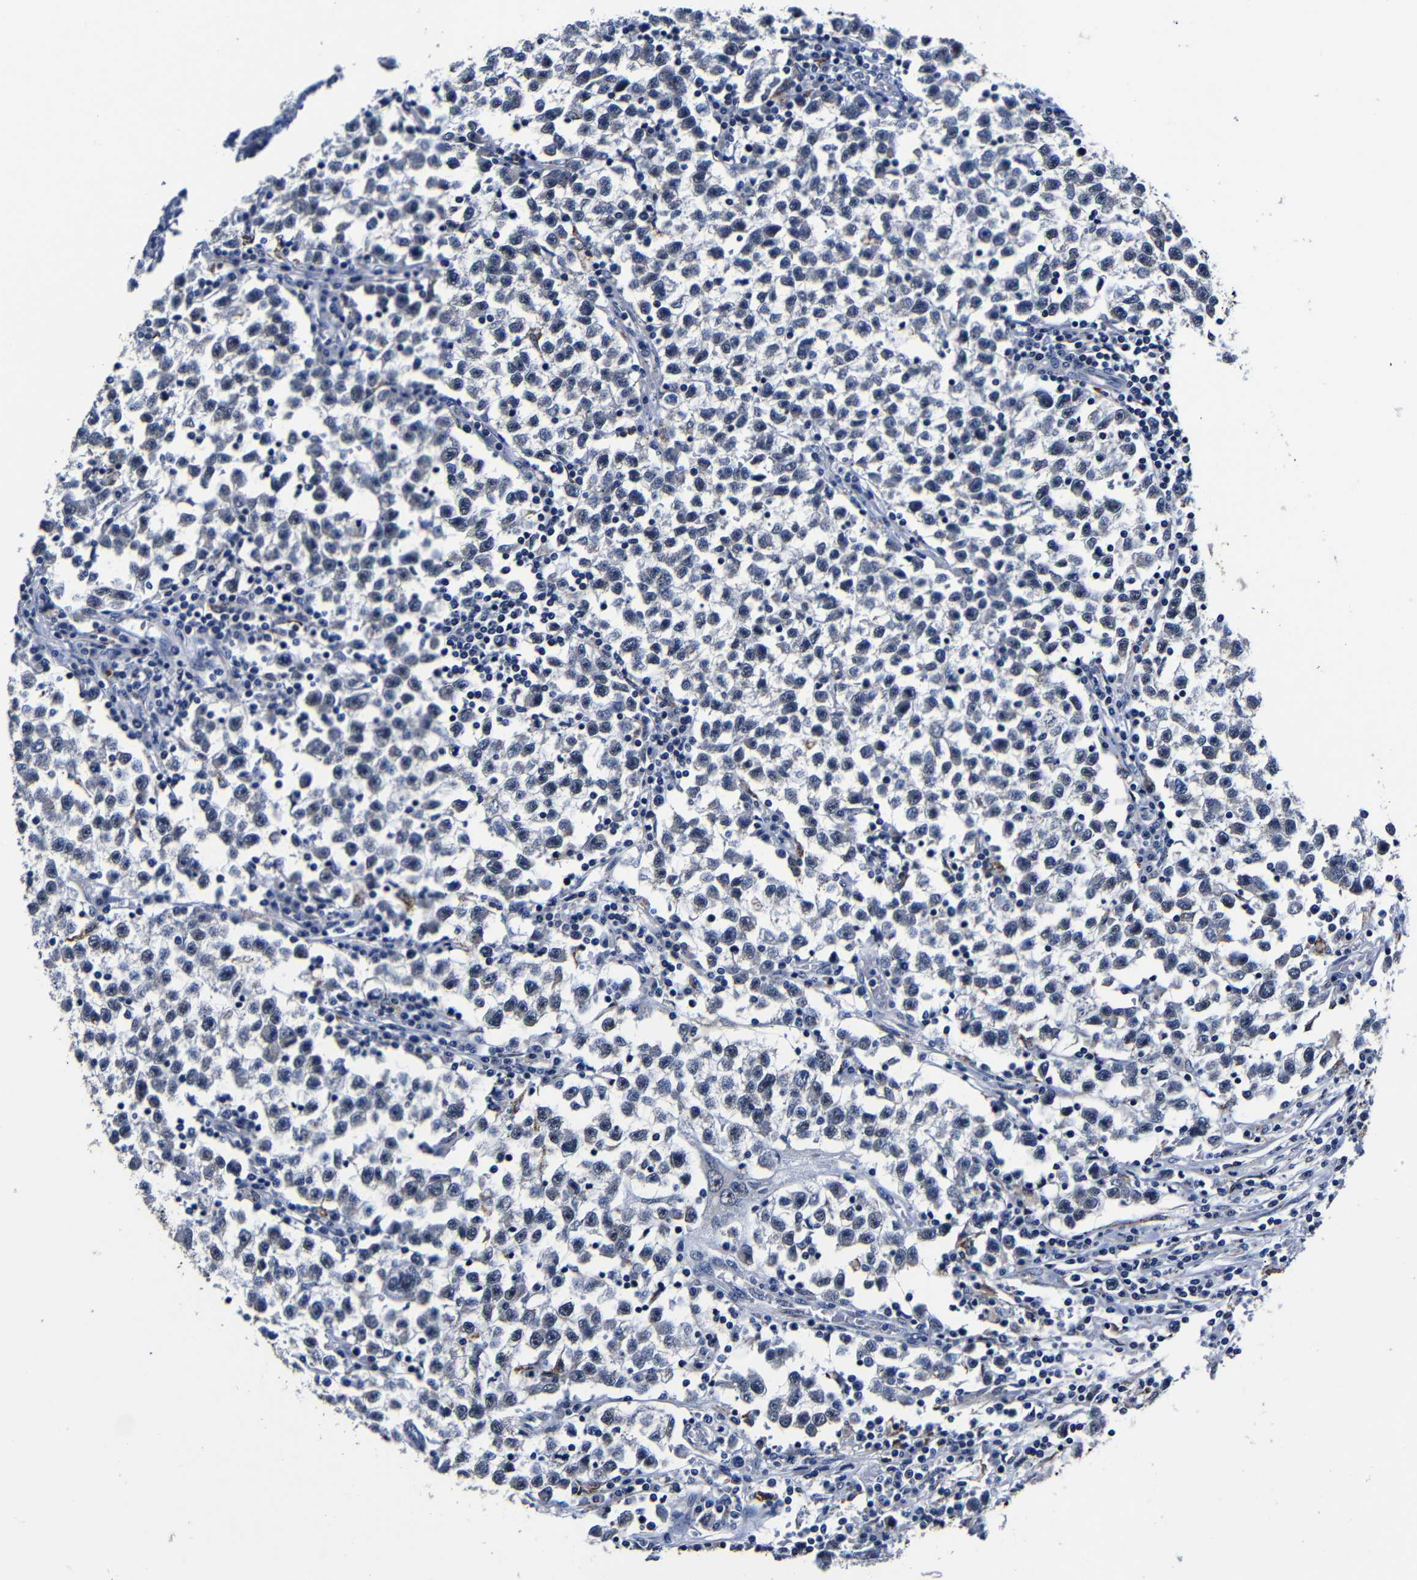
{"staining": {"intensity": "negative", "quantity": "none", "location": "none"}, "tissue": "testis cancer", "cell_type": "Tumor cells", "image_type": "cancer", "snomed": [{"axis": "morphology", "description": "Seminoma, NOS"}, {"axis": "topography", "description": "Testis"}], "caption": "This is an immunohistochemistry (IHC) micrograph of human seminoma (testis). There is no staining in tumor cells.", "gene": "DEPP1", "patient": {"sex": "male", "age": 22}}